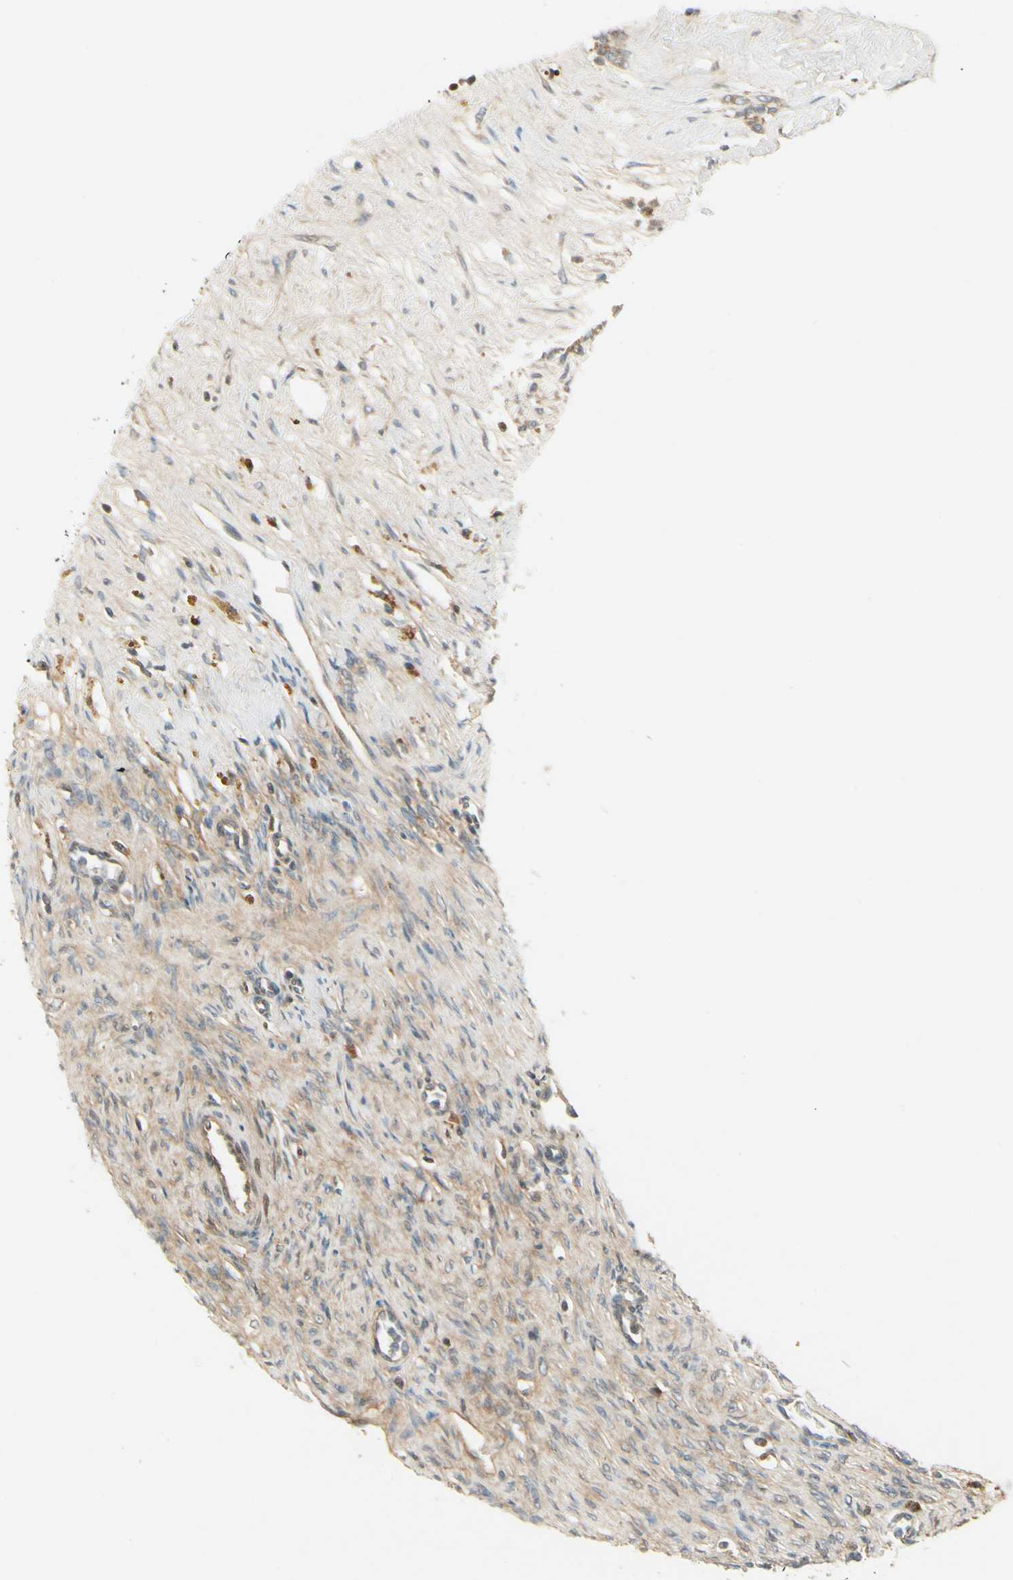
{"staining": {"intensity": "weak", "quantity": "<25%", "location": "cytoplasmic/membranous"}, "tissue": "ovary", "cell_type": "Ovarian stroma cells", "image_type": "normal", "snomed": [{"axis": "morphology", "description": "Normal tissue, NOS"}, {"axis": "topography", "description": "Ovary"}], "caption": "Protein analysis of unremarkable ovary shows no significant staining in ovarian stroma cells. (DAB (3,3'-diaminobenzidine) immunohistochemistry (IHC) with hematoxylin counter stain).", "gene": "EPHB3", "patient": {"sex": "female", "age": 33}}